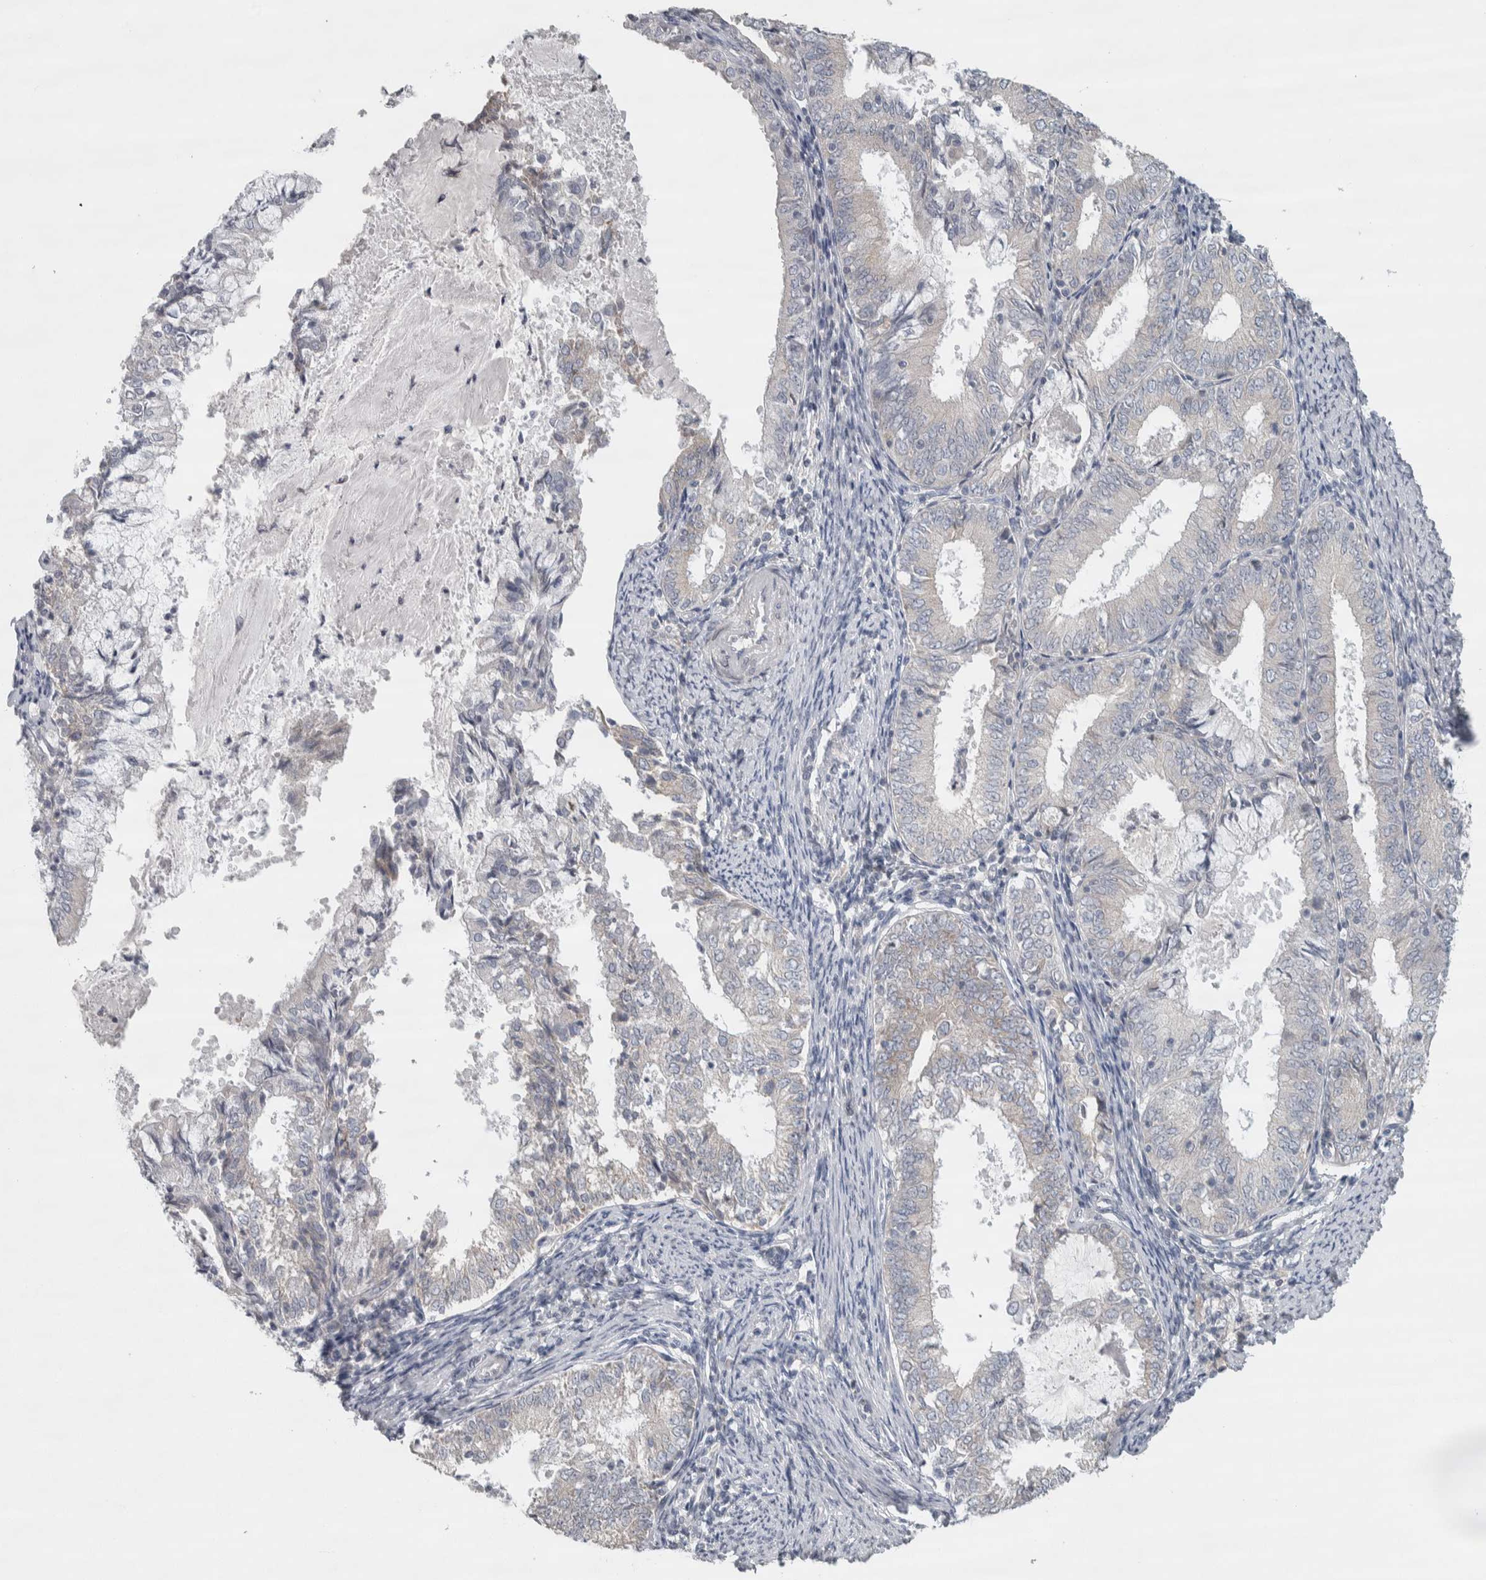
{"staining": {"intensity": "negative", "quantity": "none", "location": "none"}, "tissue": "endometrial cancer", "cell_type": "Tumor cells", "image_type": "cancer", "snomed": [{"axis": "morphology", "description": "Adenocarcinoma, NOS"}, {"axis": "topography", "description": "Endometrium"}], "caption": "The photomicrograph displays no significant positivity in tumor cells of adenocarcinoma (endometrial).", "gene": "SIGMAR1", "patient": {"sex": "female", "age": 57}}